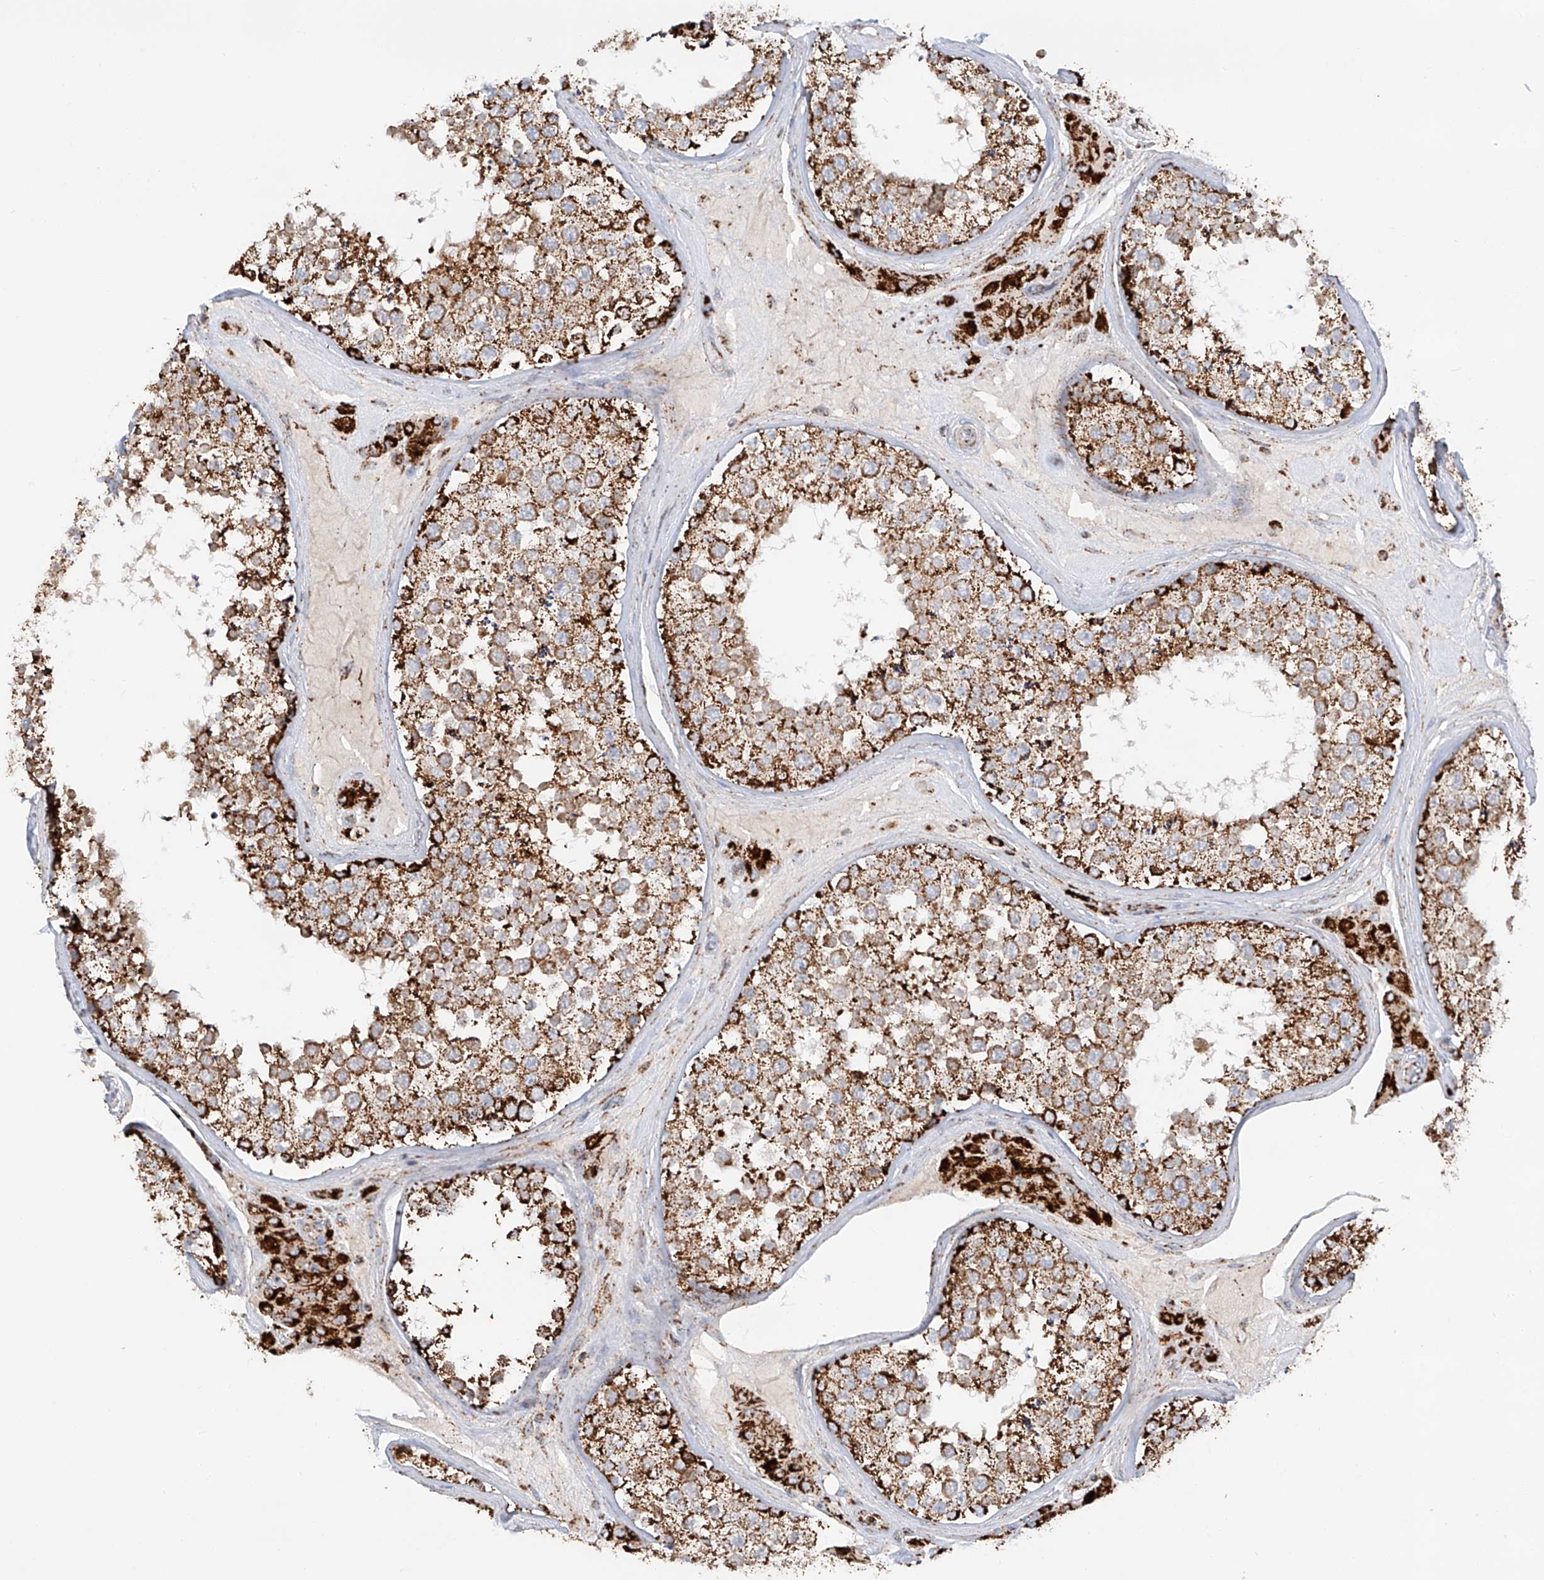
{"staining": {"intensity": "strong", "quantity": ">75%", "location": "cytoplasmic/membranous"}, "tissue": "testis", "cell_type": "Cells in seminiferous ducts", "image_type": "normal", "snomed": [{"axis": "morphology", "description": "Normal tissue, NOS"}, {"axis": "topography", "description": "Testis"}], "caption": "Protein staining exhibits strong cytoplasmic/membranous staining in about >75% of cells in seminiferous ducts in benign testis.", "gene": "TTC27", "patient": {"sex": "male", "age": 46}}